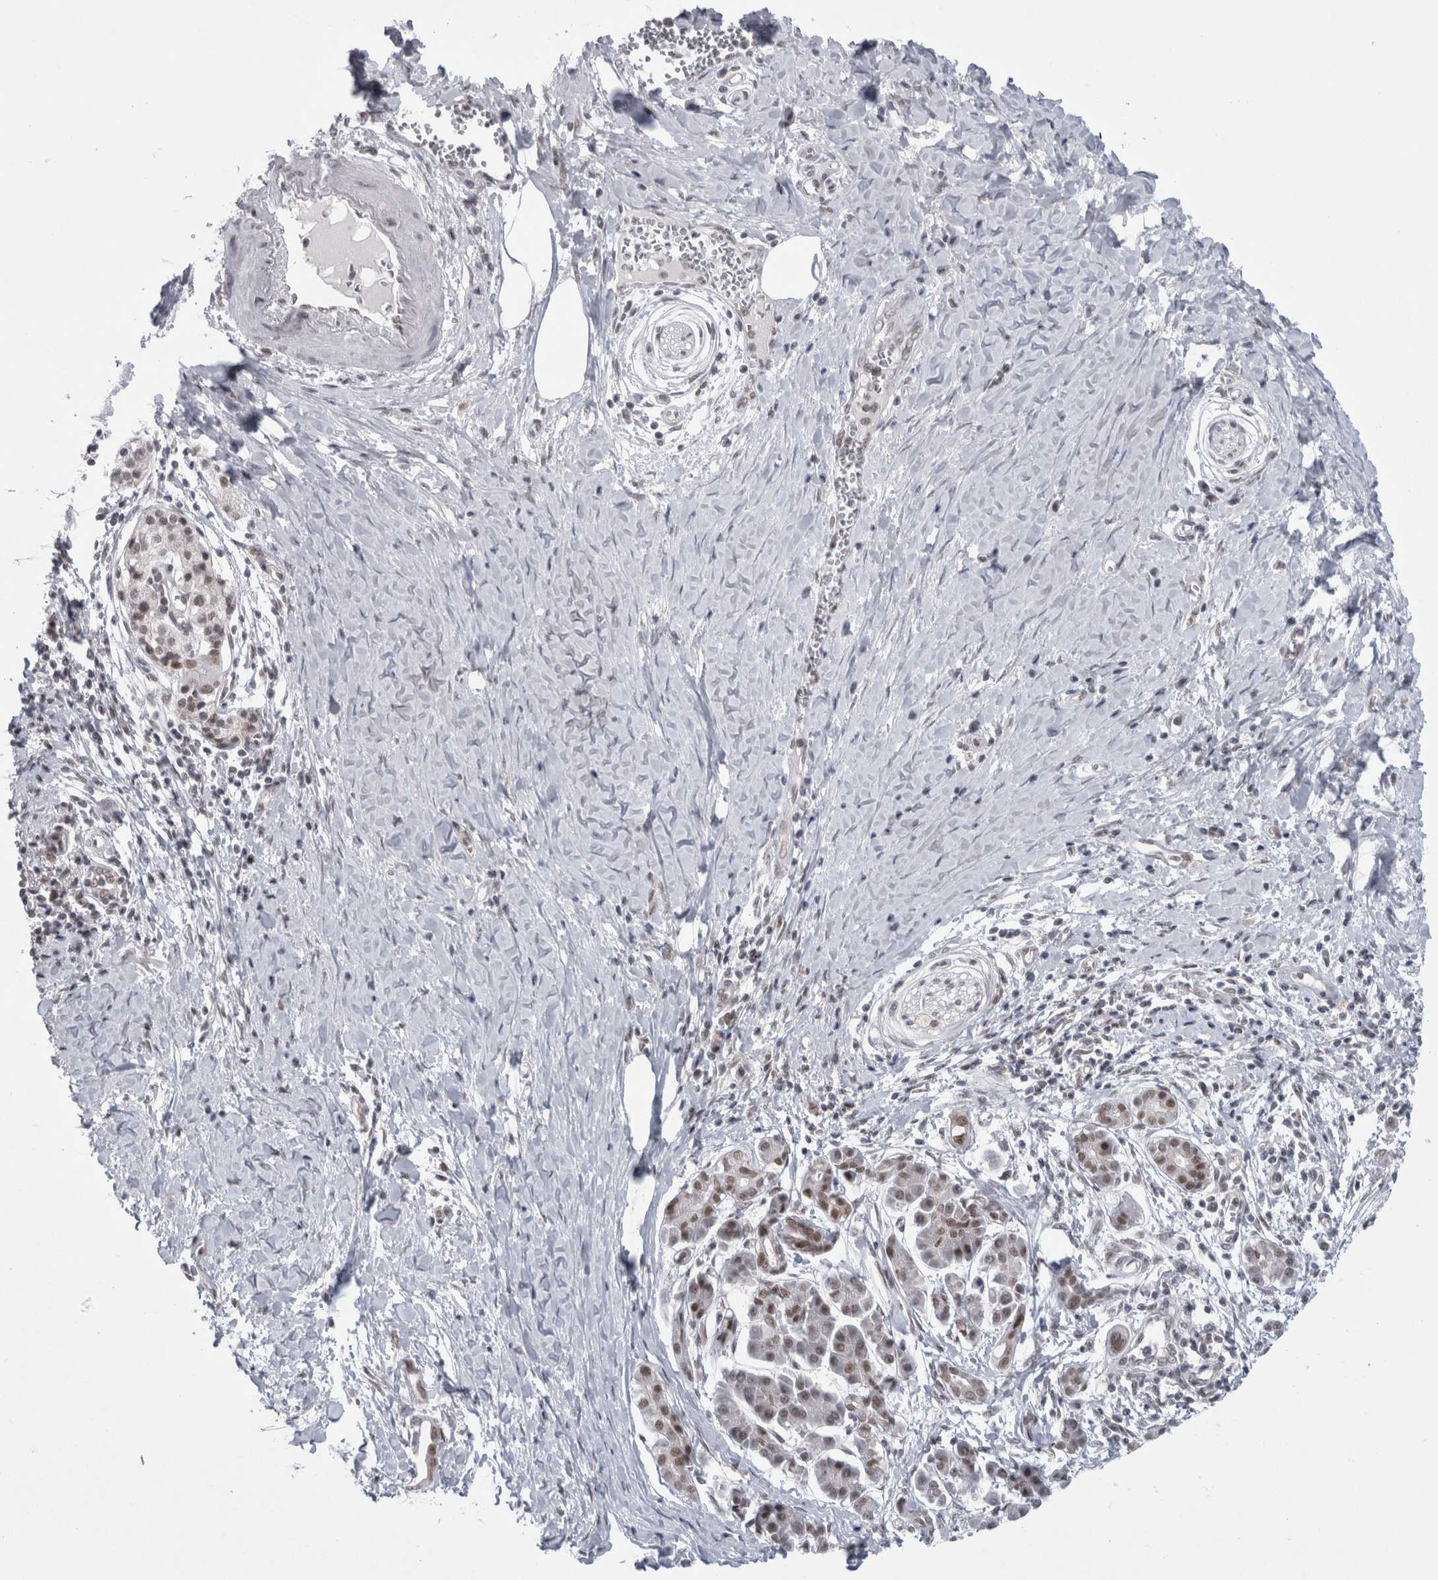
{"staining": {"intensity": "moderate", "quantity": ">75%", "location": "nuclear"}, "tissue": "pancreatic cancer", "cell_type": "Tumor cells", "image_type": "cancer", "snomed": [{"axis": "morphology", "description": "Adenocarcinoma, NOS"}, {"axis": "topography", "description": "Pancreas"}], "caption": "This image shows immunohistochemistry (IHC) staining of adenocarcinoma (pancreatic), with medium moderate nuclear expression in approximately >75% of tumor cells.", "gene": "PSMB2", "patient": {"sex": "male", "age": 59}}